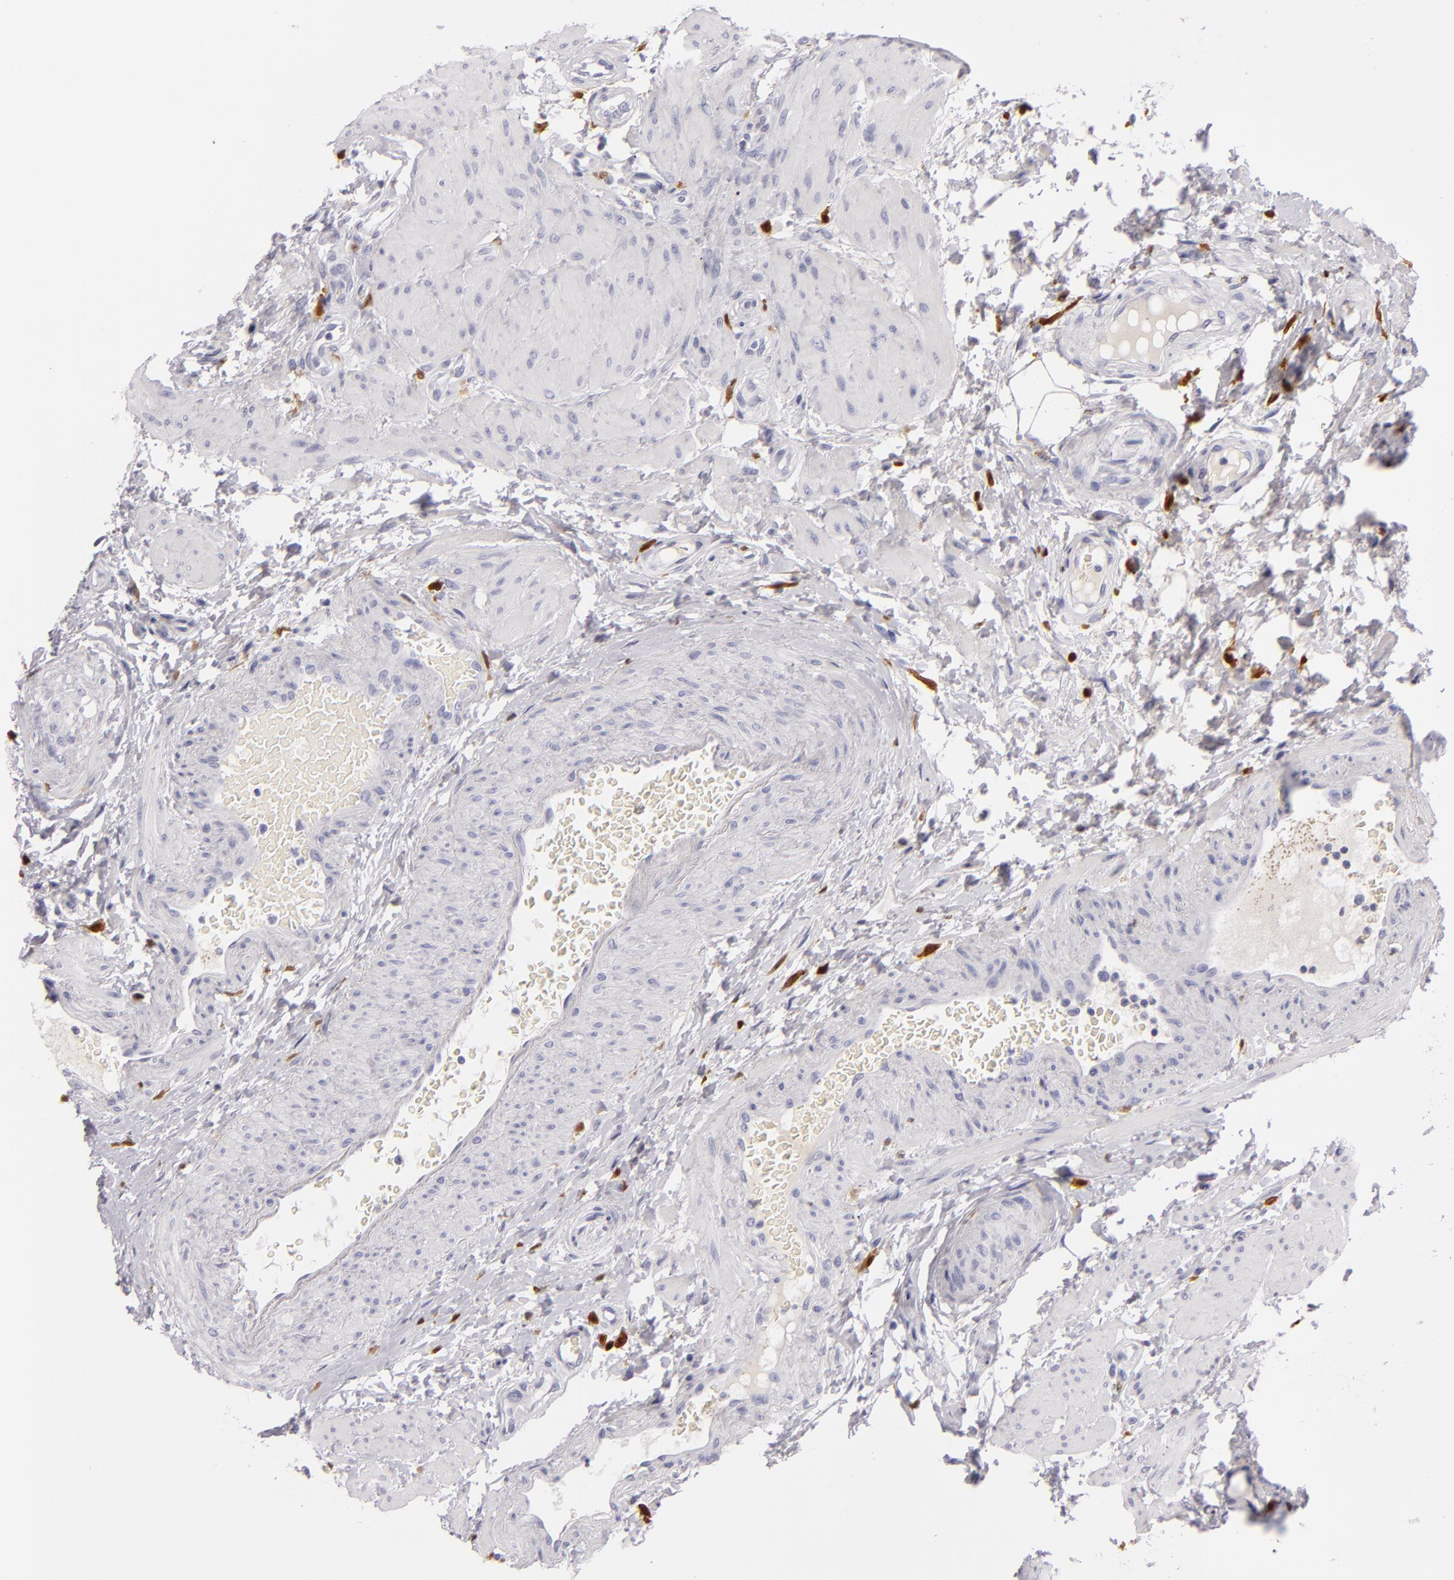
{"staining": {"intensity": "negative", "quantity": "none", "location": "none"}, "tissue": "epididymis", "cell_type": "Glandular cells", "image_type": "normal", "snomed": [{"axis": "morphology", "description": "Normal tissue, NOS"}, {"axis": "topography", "description": "Epididymis"}], "caption": "Glandular cells are negative for brown protein staining in benign epididymis. The staining was performed using DAB to visualize the protein expression in brown, while the nuclei were stained in blue with hematoxylin (Magnification: 20x).", "gene": "F13A1", "patient": {"sex": "male", "age": 68}}